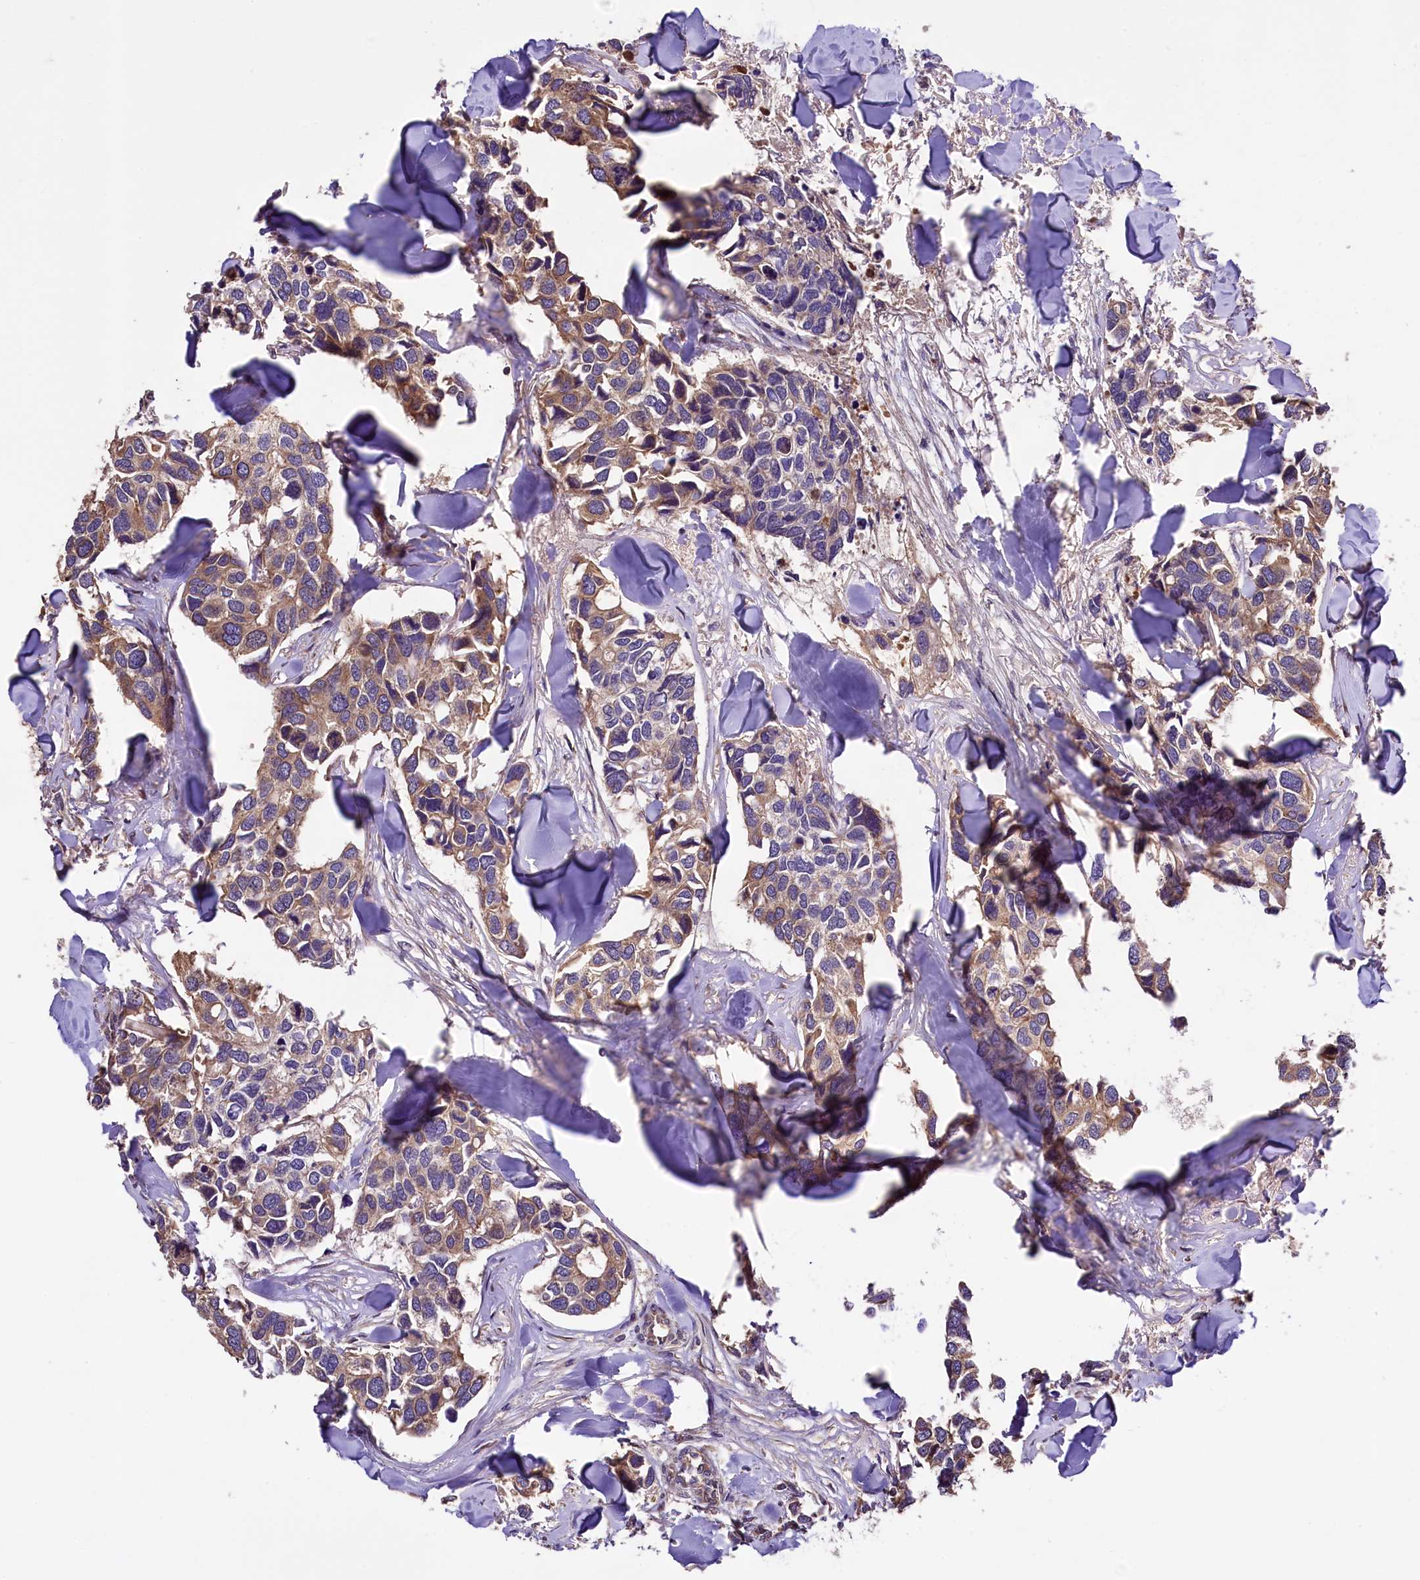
{"staining": {"intensity": "moderate", "quantity": ">75%", "location": "cytoplasmic/membranous"}, "tissue": "breast cancer", "cell_type": "Tumor cells", "image_type": "cancer", "snomed": [{"axis": "morphology", "description": "Duct carcinoma"}, {"axis": "topography", "description": "Breast"}], "caption": "Human breast cancer stained with a brown dye displays moderate cytoplasmic/membranous positive expression in about >75% of tumor cells.", "gene": "KLC2", "patient": {"sex": "female", "age": 83}}